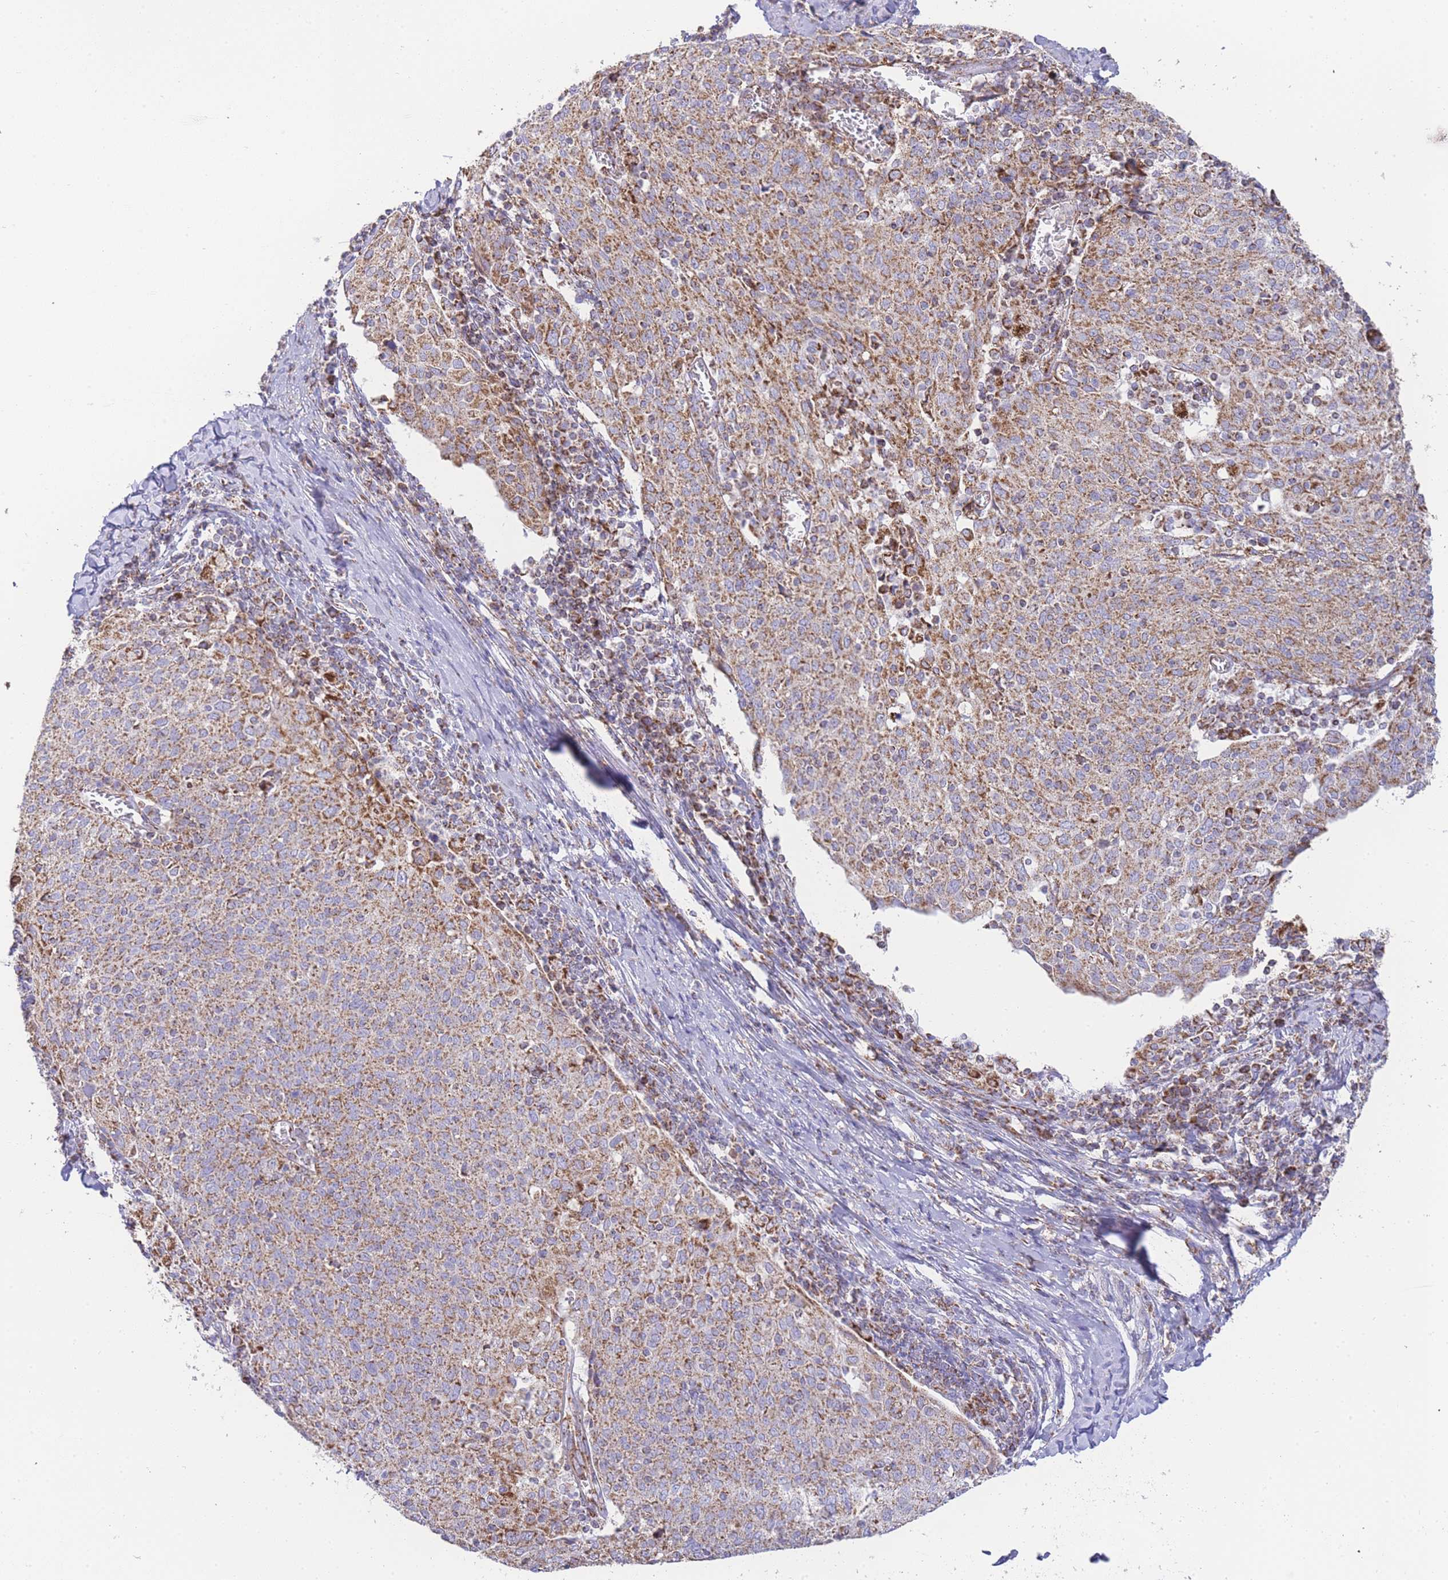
{"staining": {"intensity": "moderate", "quantity": ">75%", "location": "cytoplasmic/membranous"}, "tissue": "cervical cancer", "cell_type": "Tumor cells", "image_type": "cancer", "snomed": [{"axis": "morphology", "description": "Squamous cell carcinoma, NOS"}, {"axis": "topography", "description": "Cervix"}], "caption": "Immunohistochemical staining of cervical cancer displays medium levels of moderate cytoplasmic/membranous protein positivity in about >75% of tumor cells. The staining was performed using DAB (3,3'-diaminobenzidine), with brown indicating positive protein expression. Nuclei are stained blue with hematoxylin.", "gene": "GSTM1", "patient": {"sex": "female", "age": 52}}